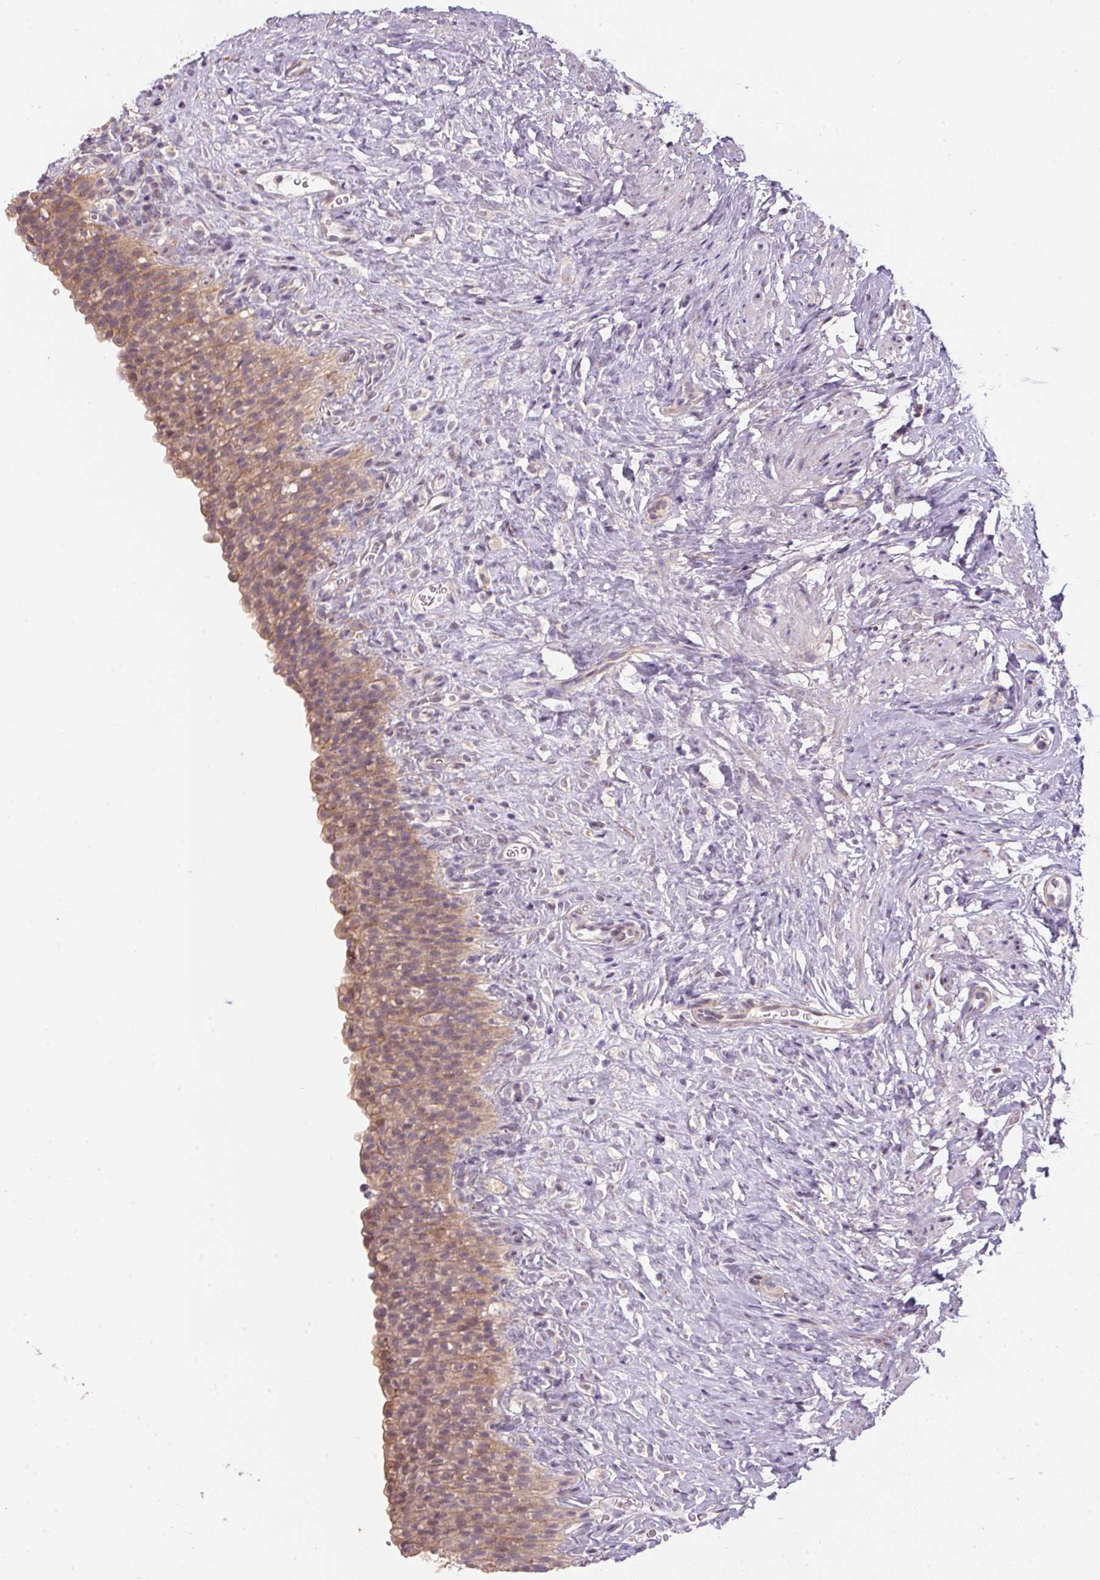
{"staining": {"intensity": "moderate", "quantity": "25%-75%", "location": "cytoplasmic/membranous,nuclear"}, "tissue": "urinary bladder", "cell_type": "Urothelial cells", "image_type": "normal", "snomed": [{"axis": "morphology", "description": "Normal tissue, NOS"}, {"axis": "topography", "description": "Urinary bladder"}, {"axis": "topography", "description": "Prostate"}], "caption": "Human urinary bladder stained for a protein (brown) shows moderate cytoplasmic/membranous,nuclear positive expression in about 25%-75% of urothelial cells.", "gene": "SC5D", "patient": {"sex": "male", "age": 76}}